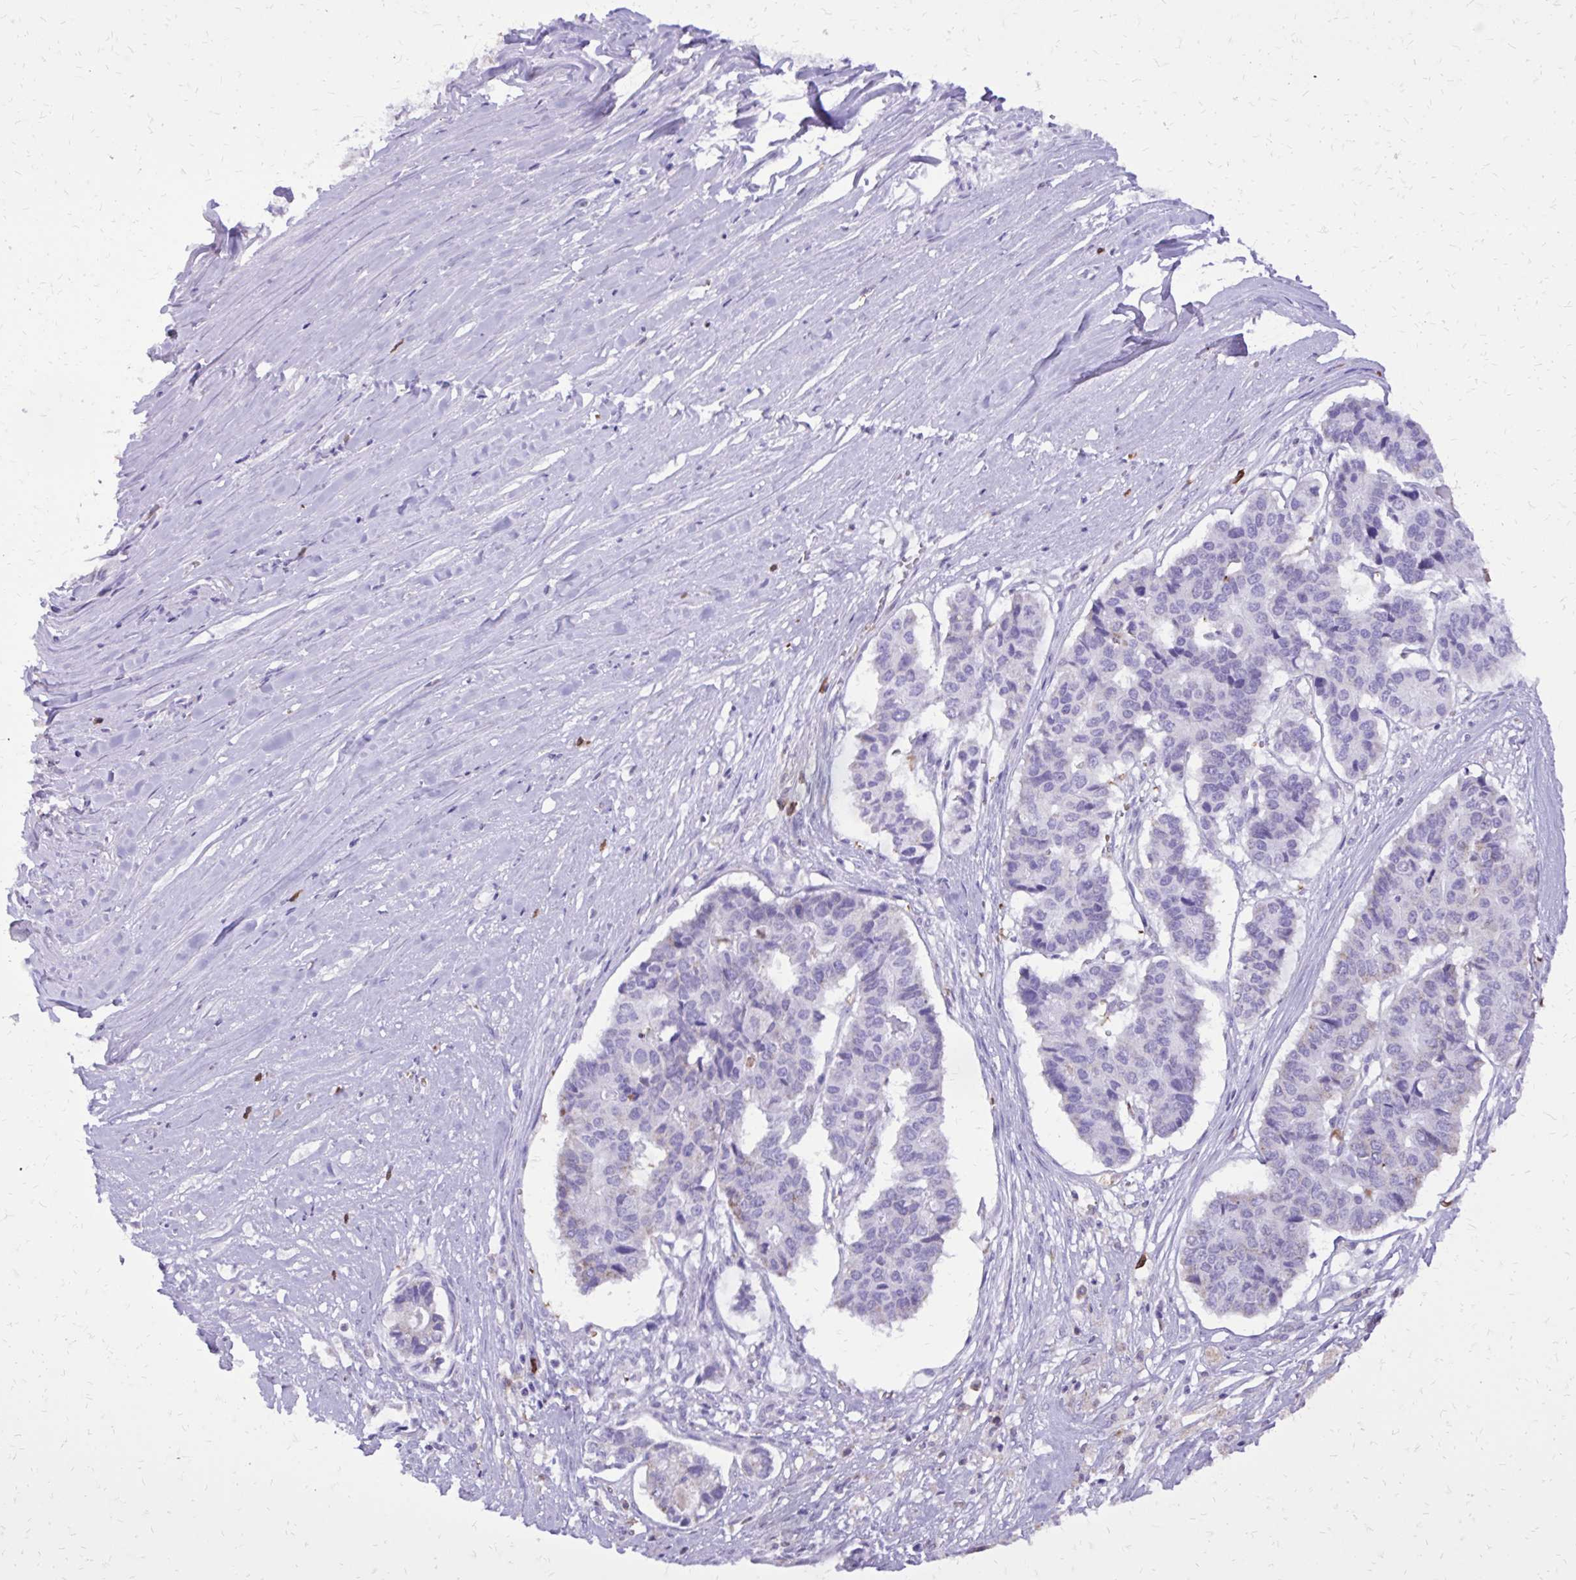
{"staining": {"intensity": "negative", "quantity": "none", "location": "none"}, "tissue": "pancreatic cancer", "cell_type": "Tumor cells", "image_type": "cancer", "snomed": [{"axis": "morphology", "description": "Adenocarcinoma, NOS"}, {"axis": "topography", "description": "Pancreas"}], "caption": "An image of pancreatic cancer (adenocarcinoma) stained for a protein demonstrates no brown staining in tumor cells.", "gene": "CAT", "patient": {"sex": "male", "age": 50}}